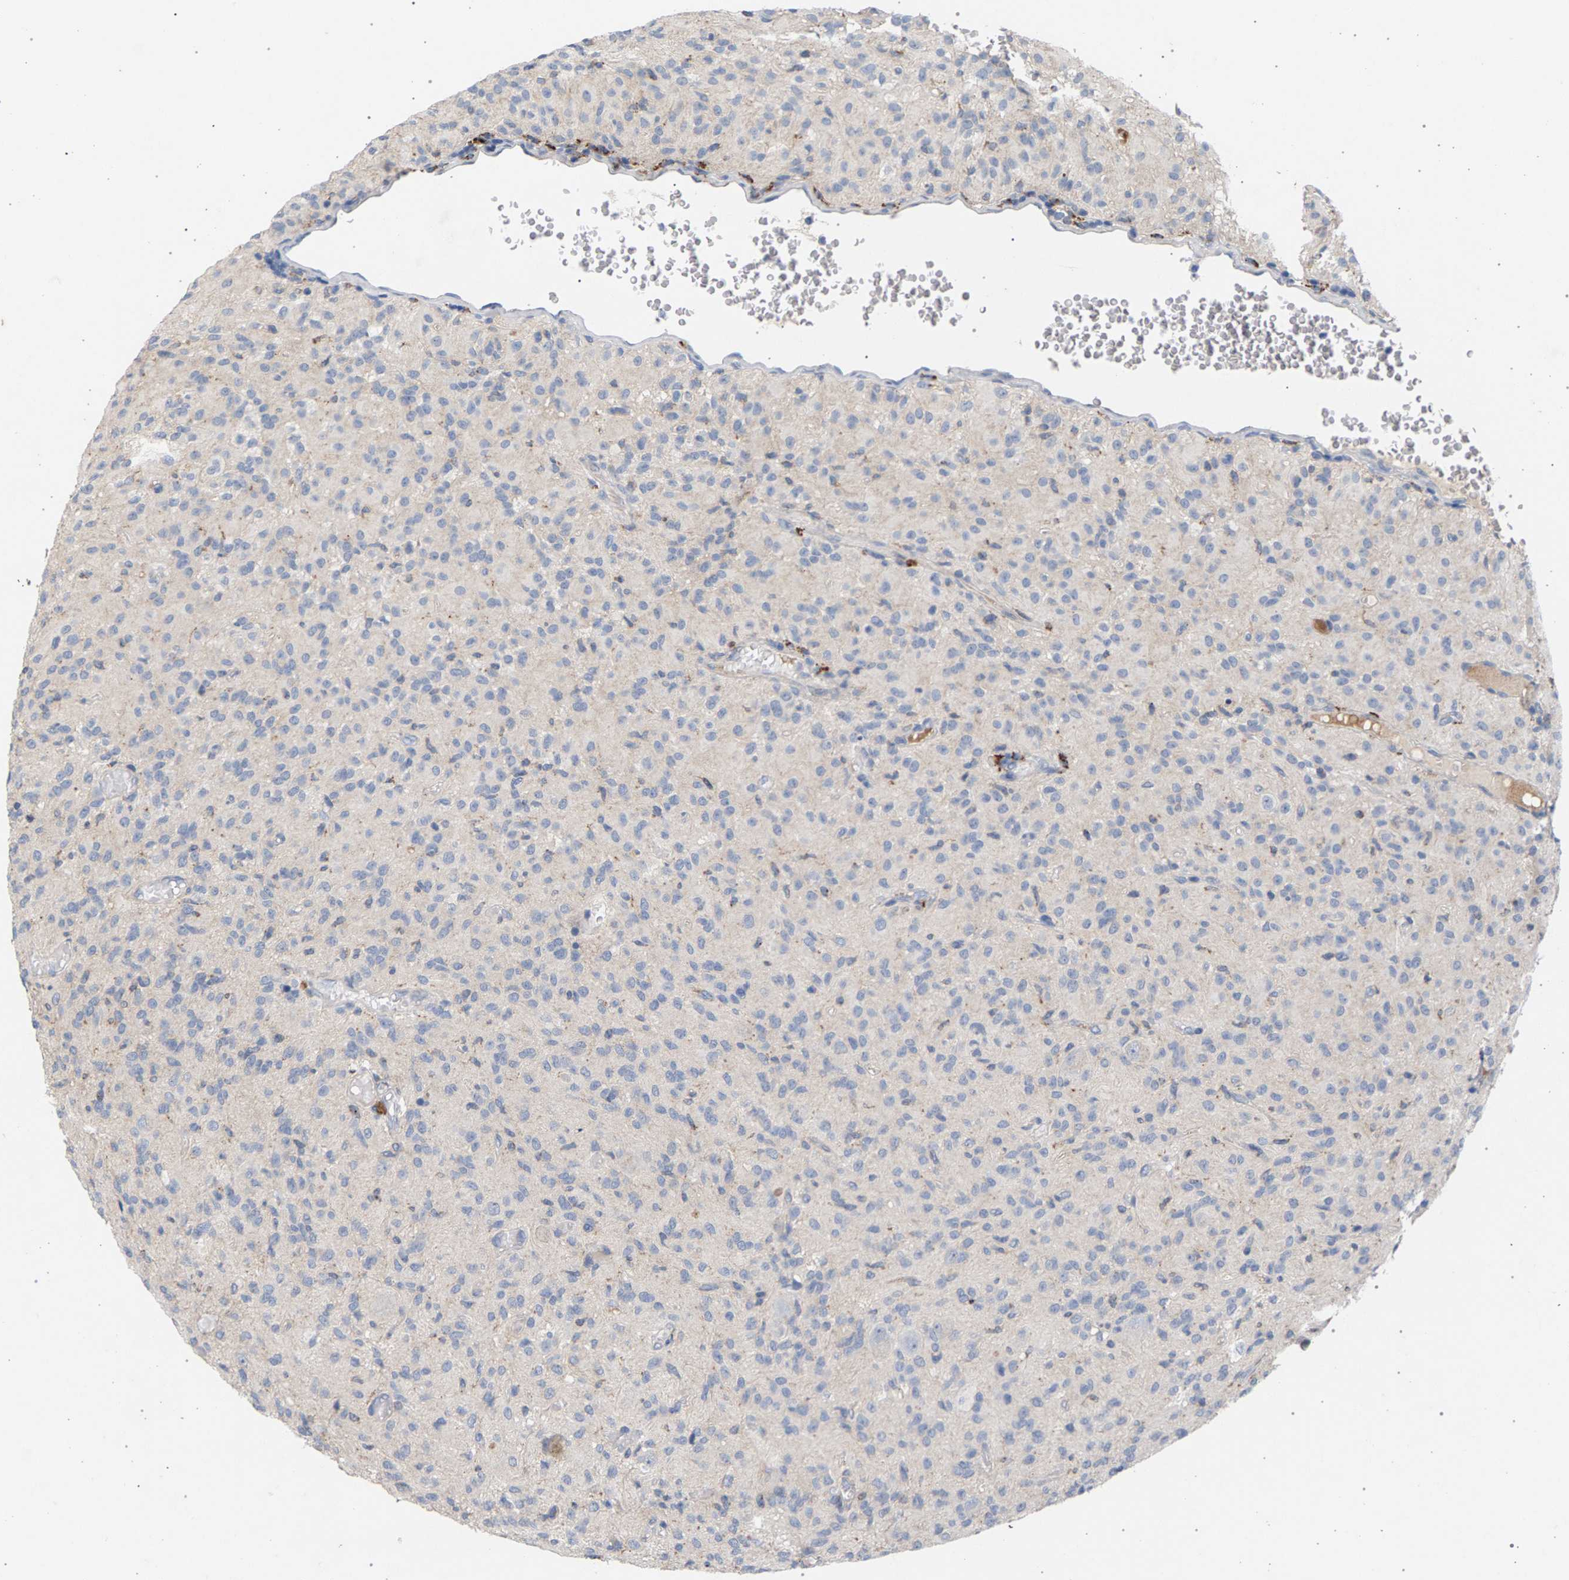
{"staining": {"intensity": "negative", "quantity": "none", "location": "none"}, "tissue": "glioma", "cell_type": "Tumor cells", "image_type": "cancer", "snomed": [{"axis": "morphology", "description": "Glioma, malignant, High grade"}, {"axis": "topography", "description": "Brain"}], "caption": "IHC image of neoplastic tissue: human glioma stained with DAB (3,3'-diaminobenzidine) exhibits no significant protein positivity in tumor cells.", "gene": "MAMDC2", "patient": {"sex": "female", "age": 59}}